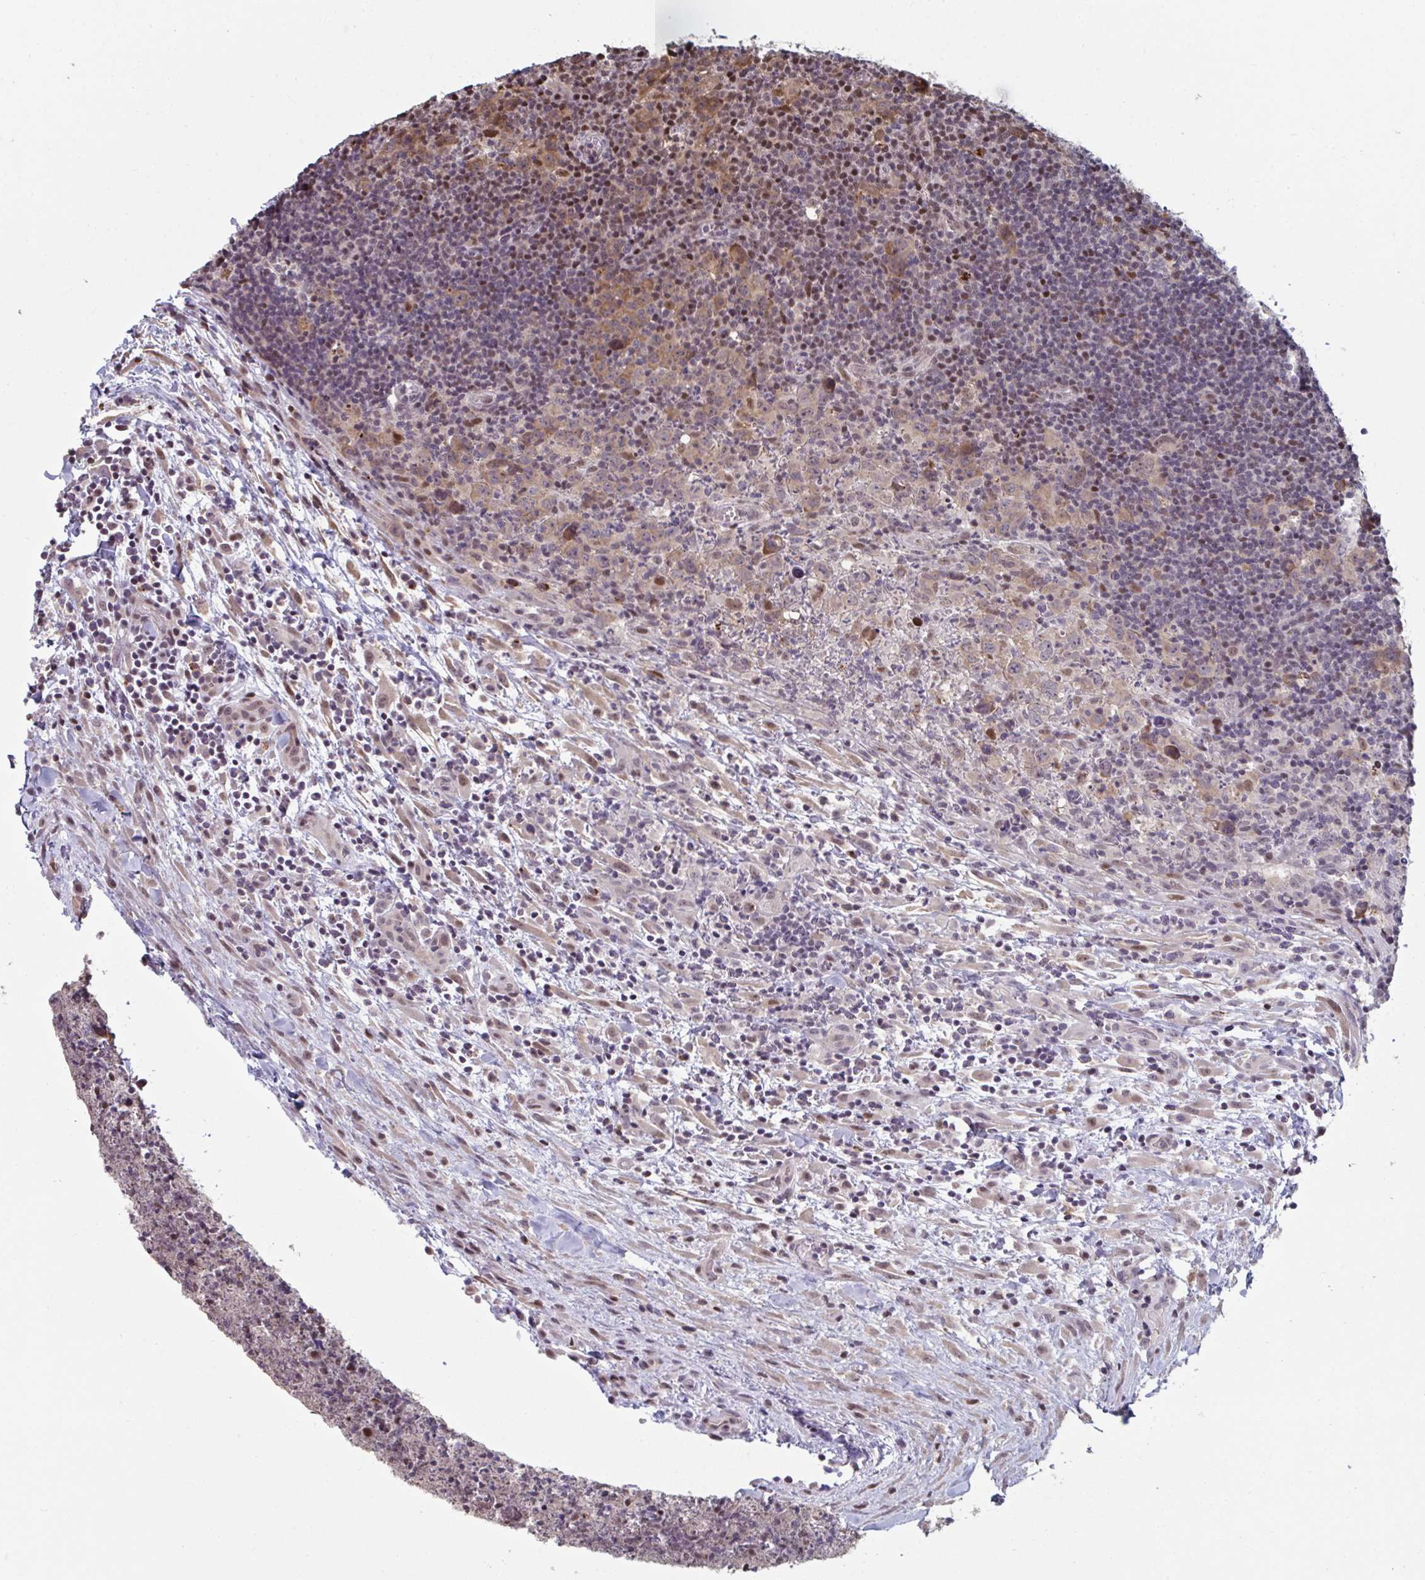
{"staining": {"intensity": "weak", "quantity": "25%-75%", "location": "cytoplasmic/membranous"}, "tissue": "lymphoma", "cell_type": "Tumor cells", "image_type": "cancer", "snomed": [{"axis": "morphology", "description": "Hodgkin's disease, NOS"}, {"axis": "topography", "description": "Lymph node"}], "caption": "Weak cytoplasmic/membranous positivity is present in approximately 25%-75% of tumor cells in lymphoma. (DAB IHC, brown staining for protein, blue staining for nuclei).", "gene": "ACD", "patient": {"sex": "female", "age": 18}}